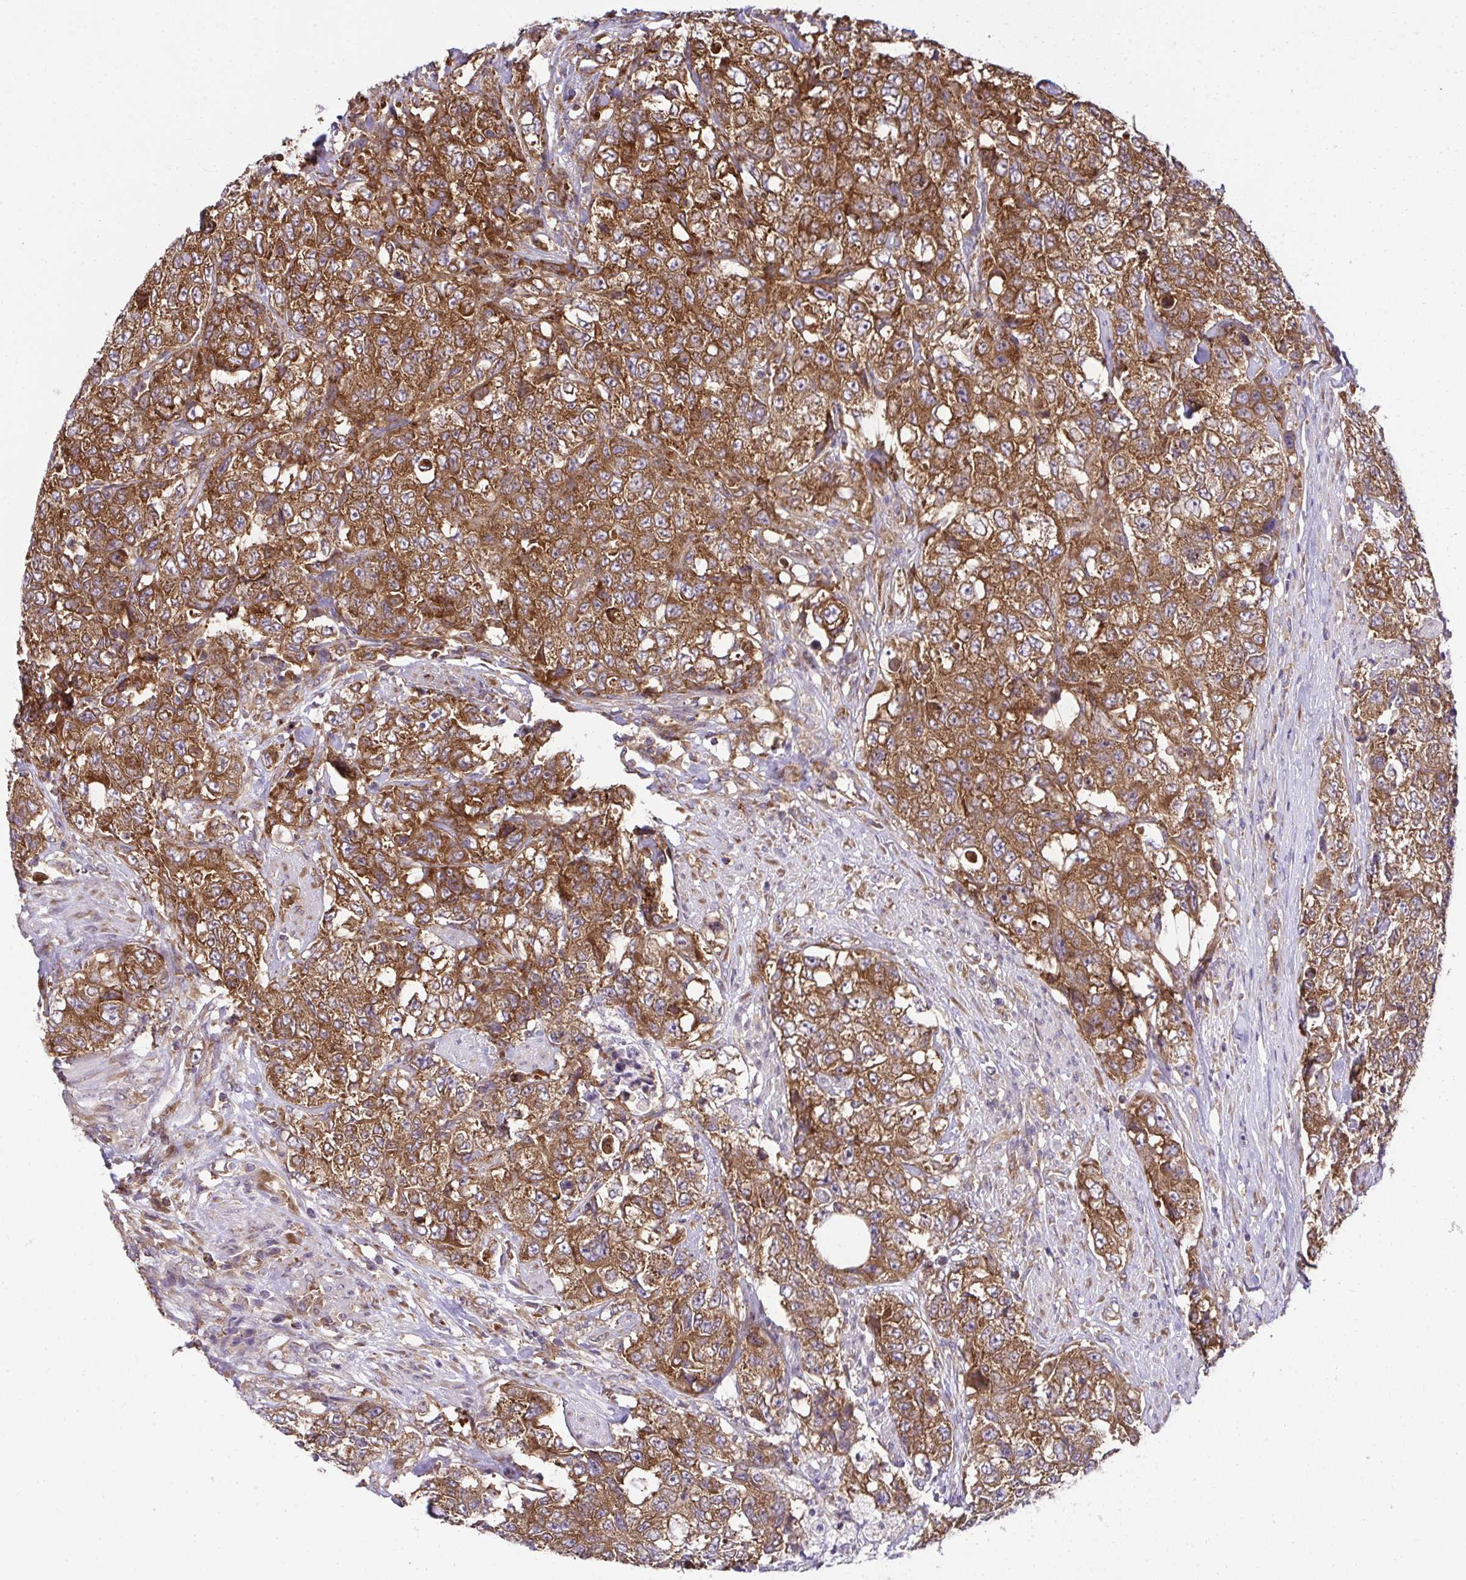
{"staining": {"intensity": "strong", "quantity": ">75%", "location": "cytoplasmic/membranous"}, "tissue": "urothelial cancer", "cell_type": "Tumor cells", "image_type": "cancer", "snomed": [{"axis": "morphology", "description": "Urothelial carcinoma, High grade"}, {"axis": "topography", "description": "Urinary bladder"}], "caption": "Immunohistochemical staining of human high-grade urothelial carcinoma demonstrates high levels of strong cytoplasmic/membranous expression in approximately >75% of tumor cells.", "gene": "RPS7", "patient": {"sex": "female", "age": 78}}